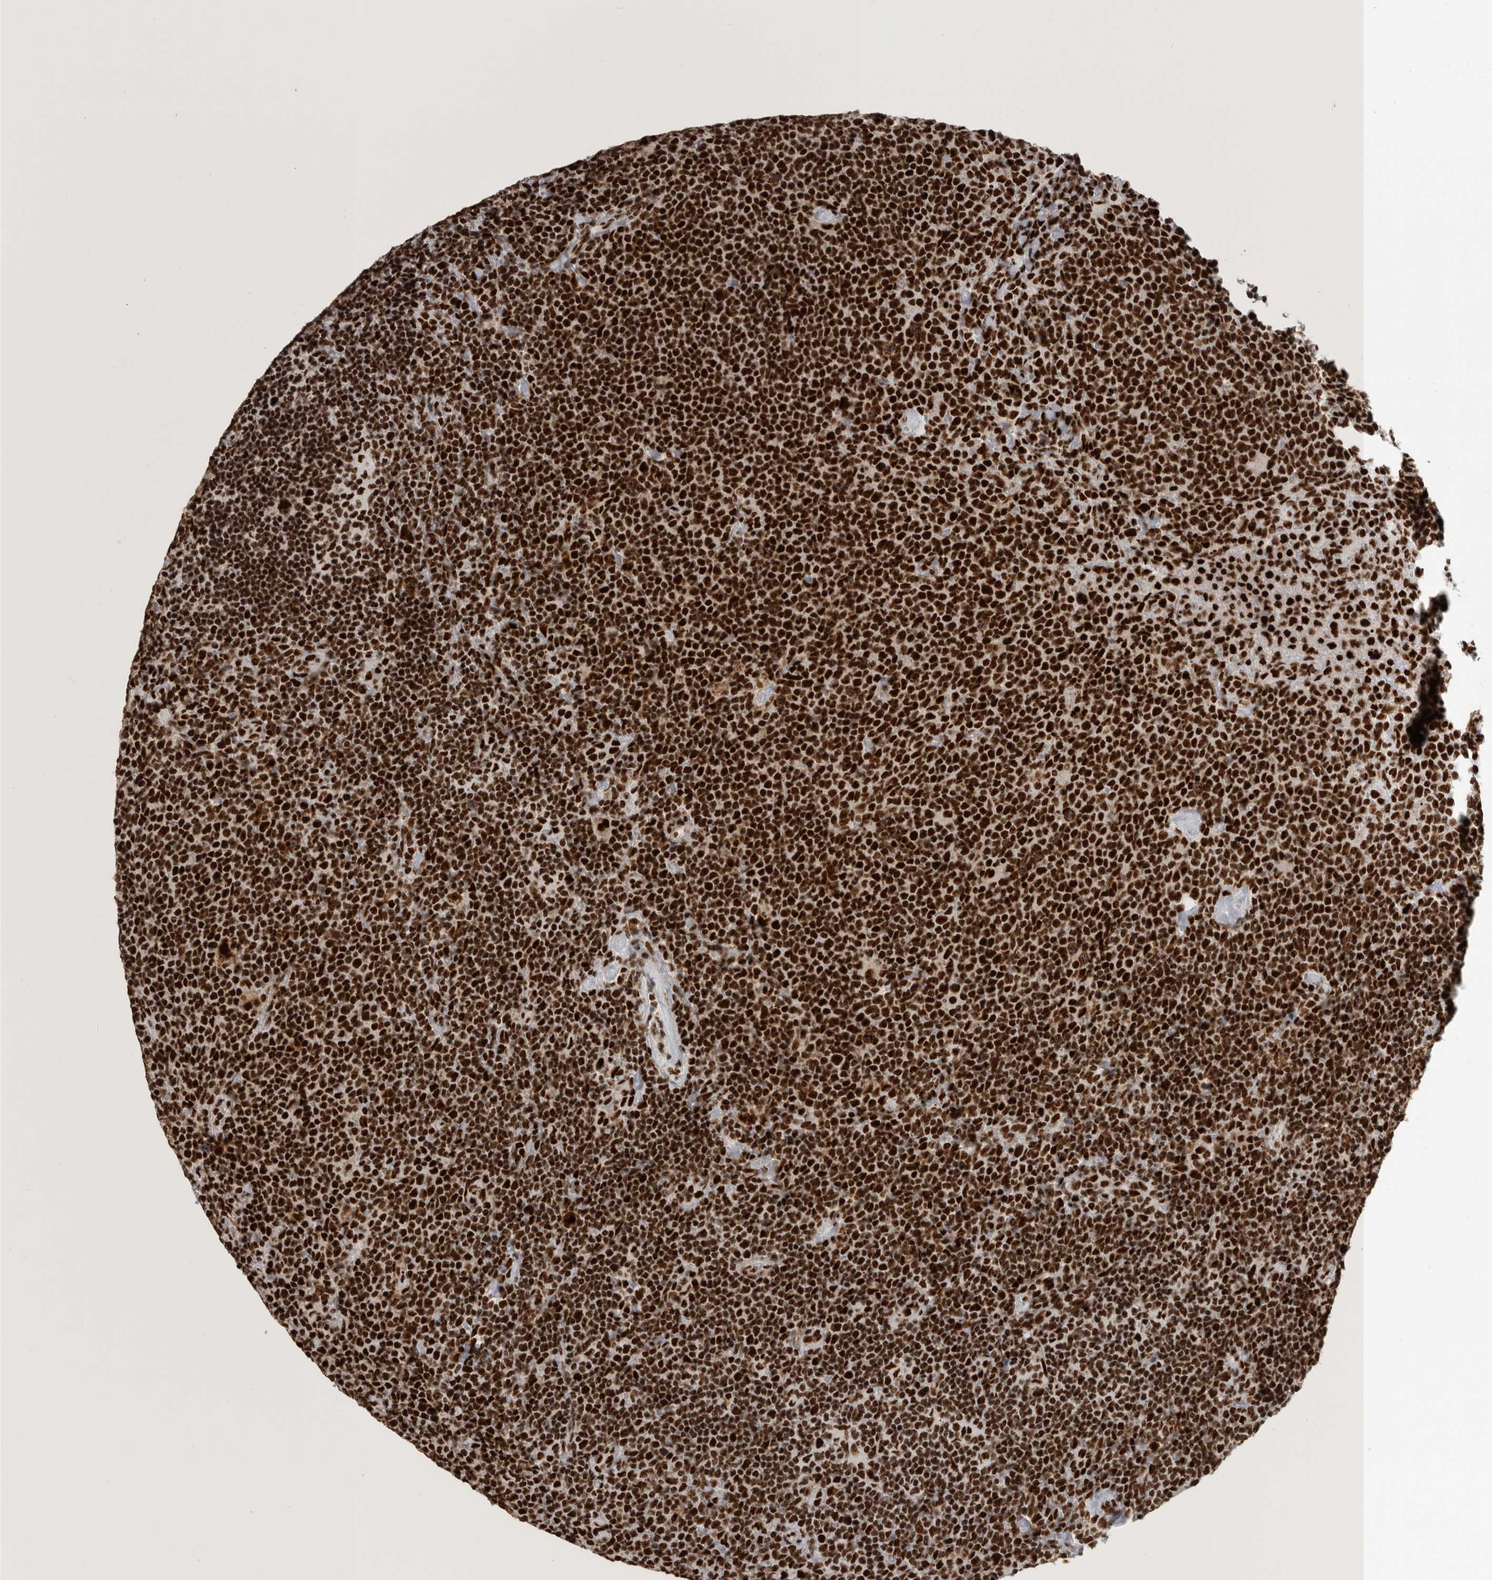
{"staining": {"intensity": "strong", "quantity": ">75%", "location": "nuclear"}, "tissue": "lymphoma", "cell_type": "Tumor cells", "image_type": "cancer", "snomed": [{"axis": "morphology", "description": "Malignant lymphoma, non-Hodgkin's type, High grade"}, {"axis": "topography", "description": "Lymph node"}], "caption": "Lymphoma was stained to show a protein in brown. There is high levels of strong nuclear staining in about >75% of tumor cells.", "gene": "BCLAF1", "patient": {"sex": "male", "age": 61}}